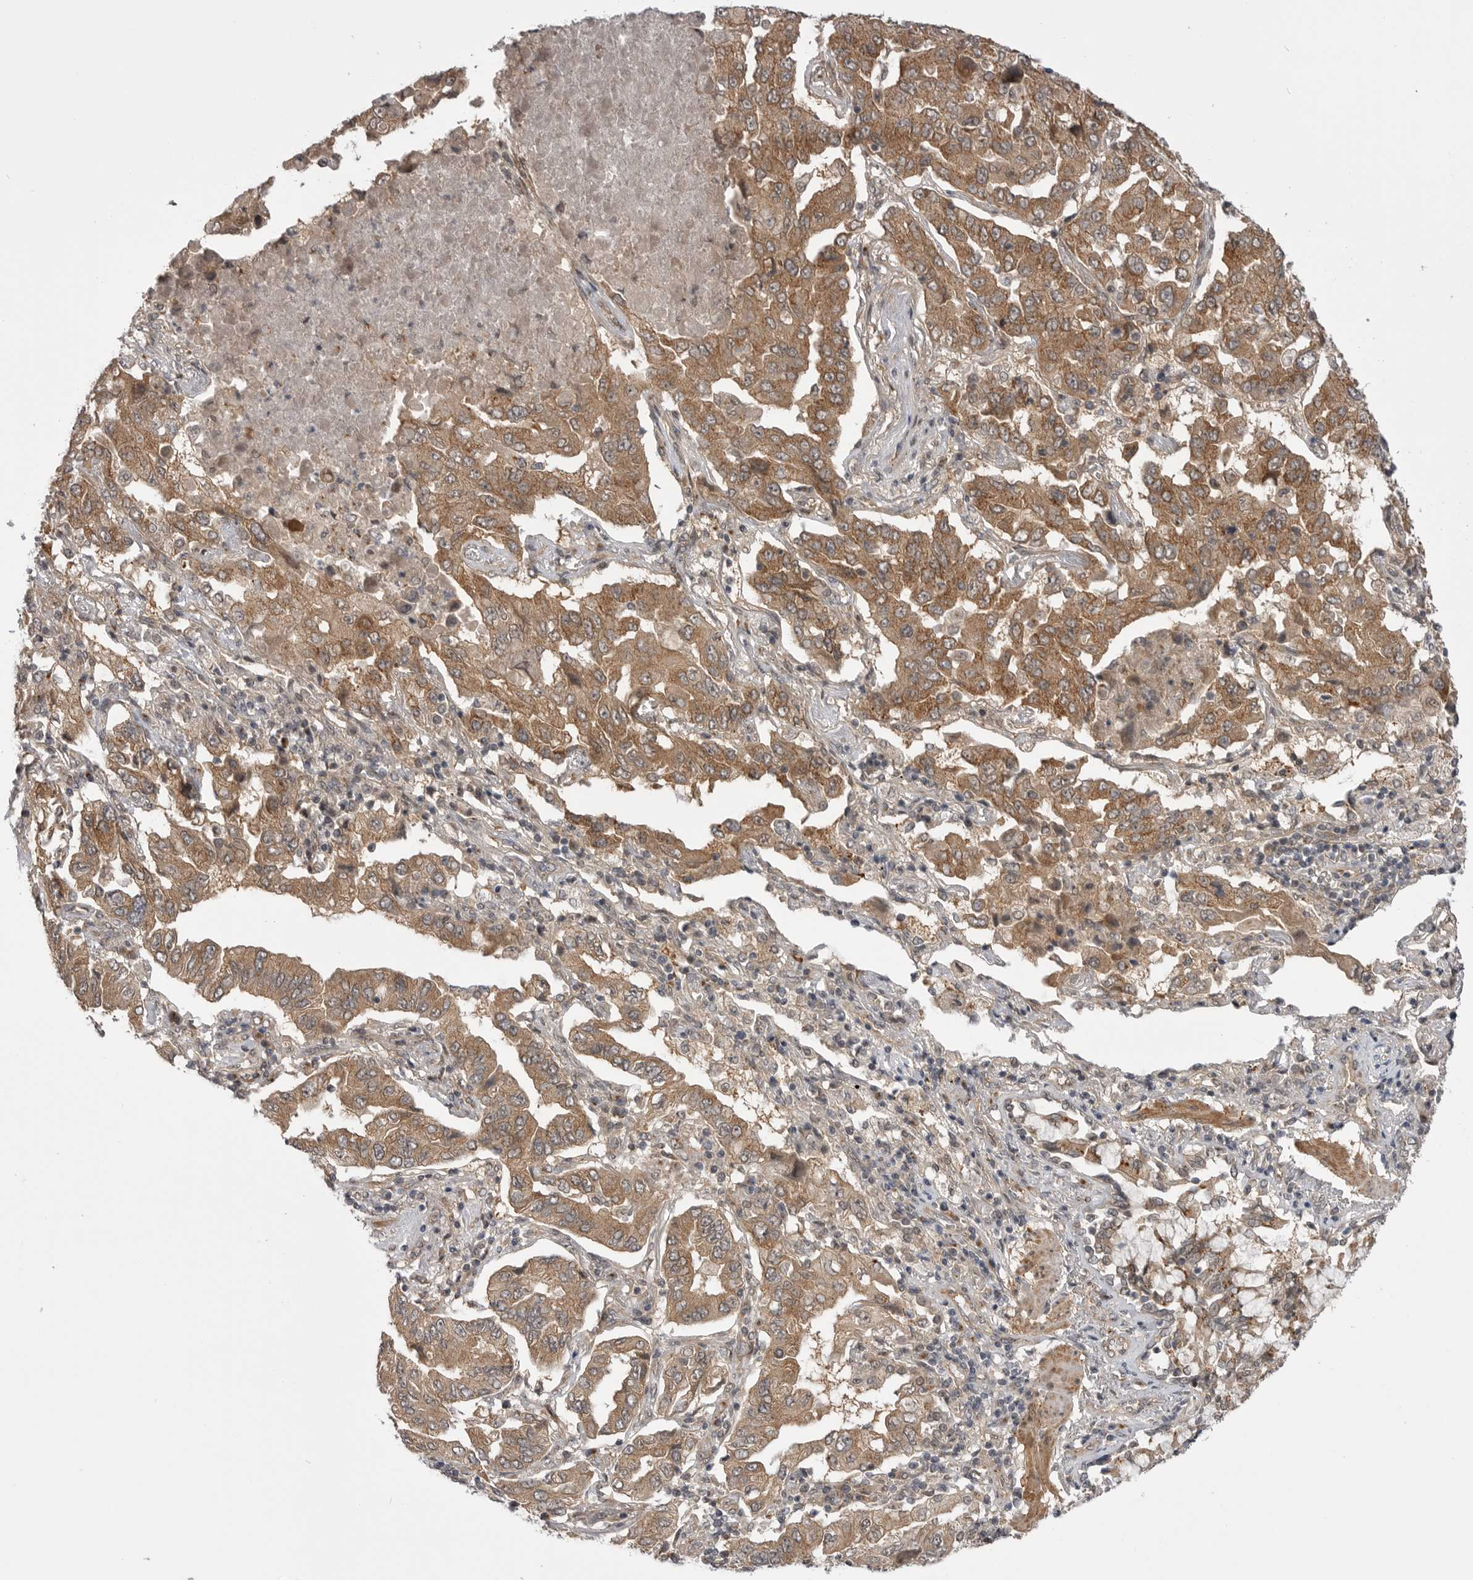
{"staining": {"intensity": "moderate", "quantity": ">75%", "location": "cytoplasmic/membranous"}, "tissue": "lung cancer", "cell_type": "Tumor cells", "image_type": "cancer", "snomed": [{"axis": "morphology", "description": "Adenocarcinoma, NOS"}, {"axis": "topography", "description": "Lung"}], "caption": "Moderate cytoplasmic/membranous expression for a protein is seen in approximately >75% of tumor cells of lung adenocarcinoma using immunohistochemistry (IHC).", "gene": "PDCL", "patient": {"sex": "female", "age": 65}}